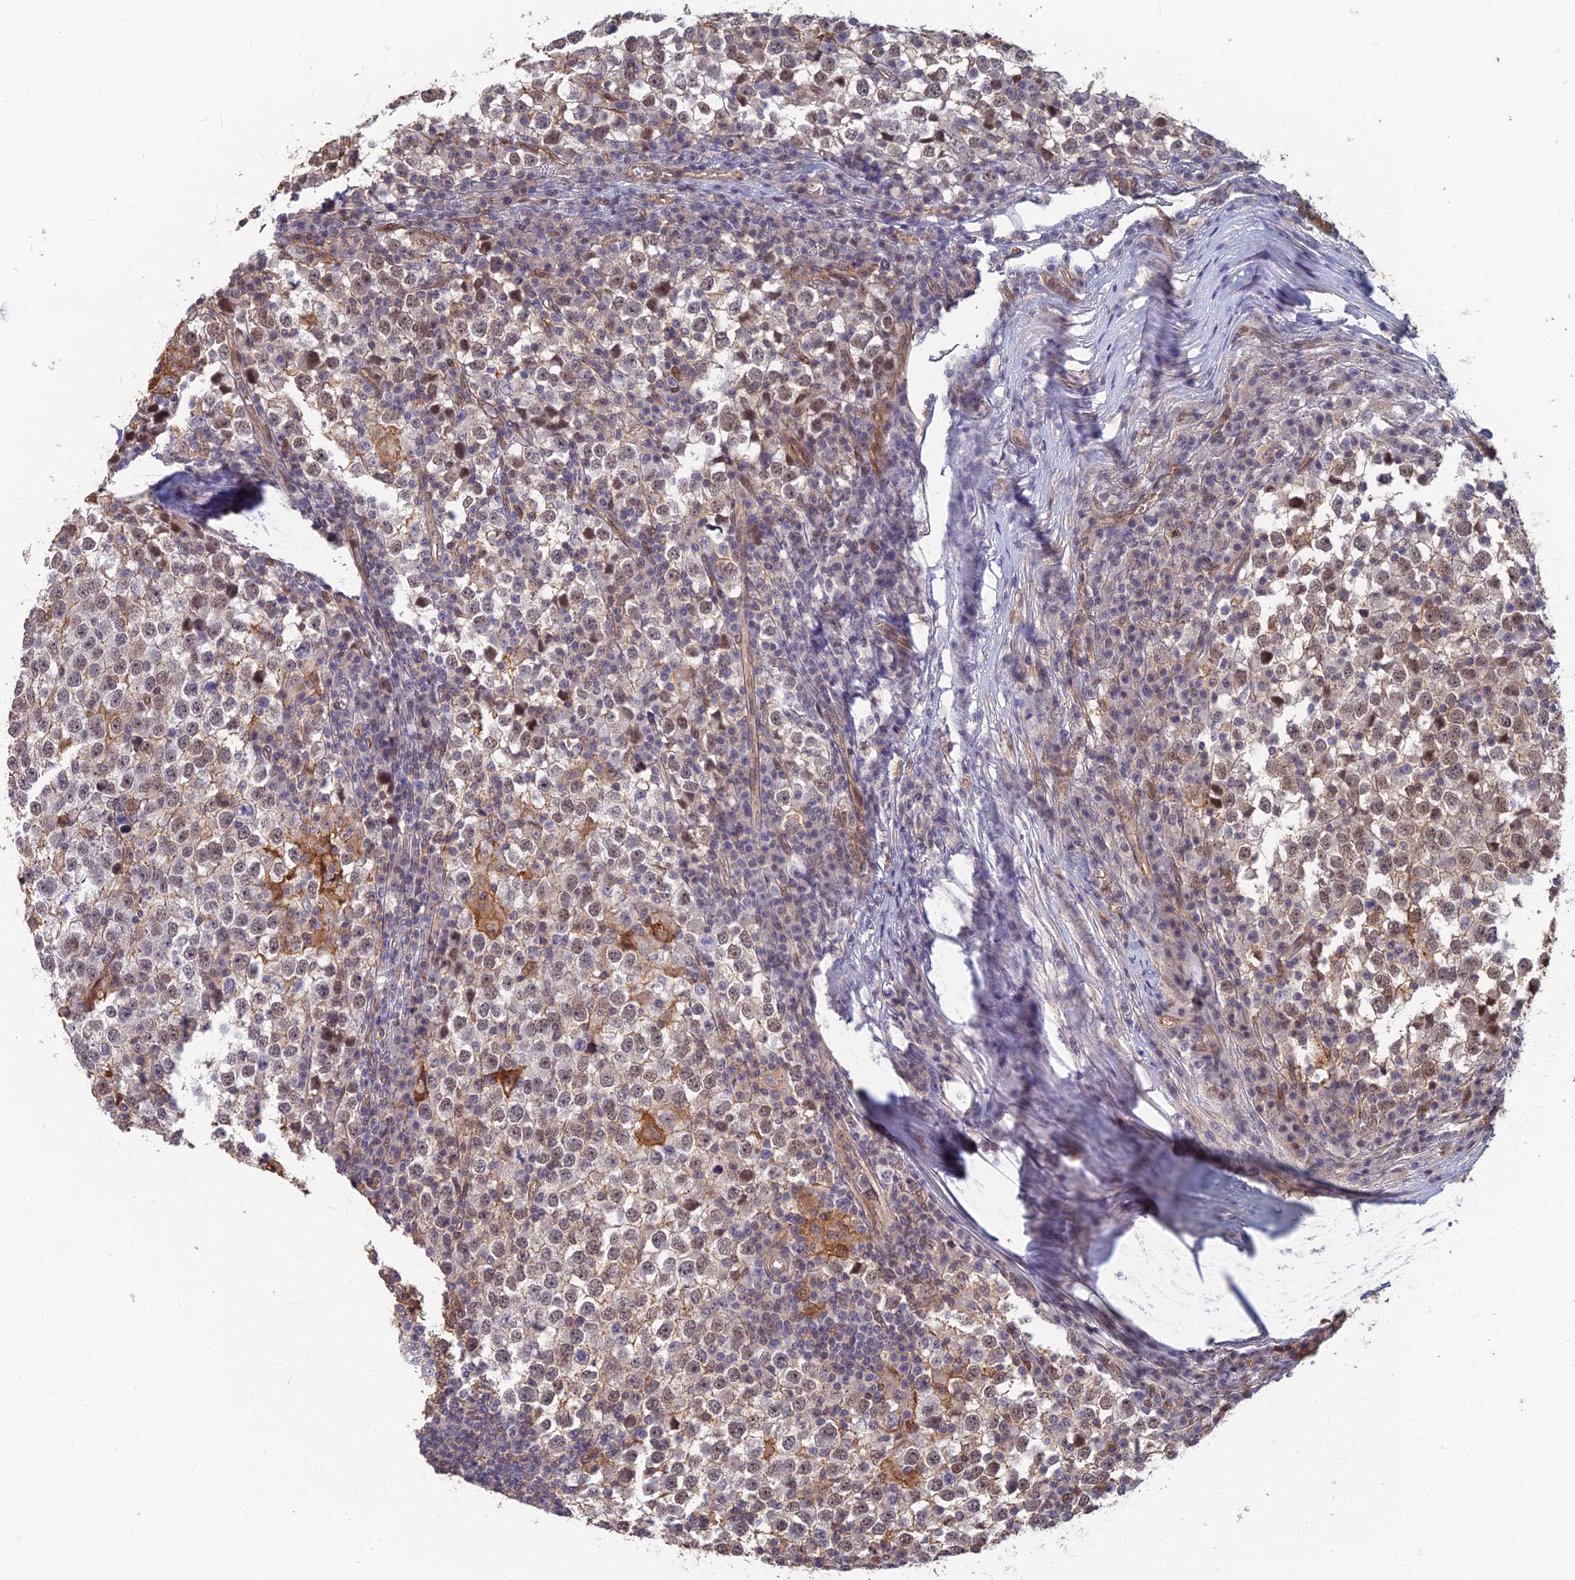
{"staining": {"intensity": "weak", "quantity": "25%-75%", "location": "nuclear"}, "tissue": "testis cancer", "cell_type": "Tumor cells", "image_type": "cancer", "snomed": [{"axis": "morphology", "description": "Seminoma, NOS"}, {"axis": "topography", "description": "Testis"}], "caption": "High-magnification brightfield microscopy of testis cancer stained with DAB (brown) and counterstained with hematoxylin (blue). tumor cells exhibit weak nuclear expression is identified in approximately25%-75% of cells.", "gene": "LRRN3", "patient": {"sex": "male", "age": 65}}